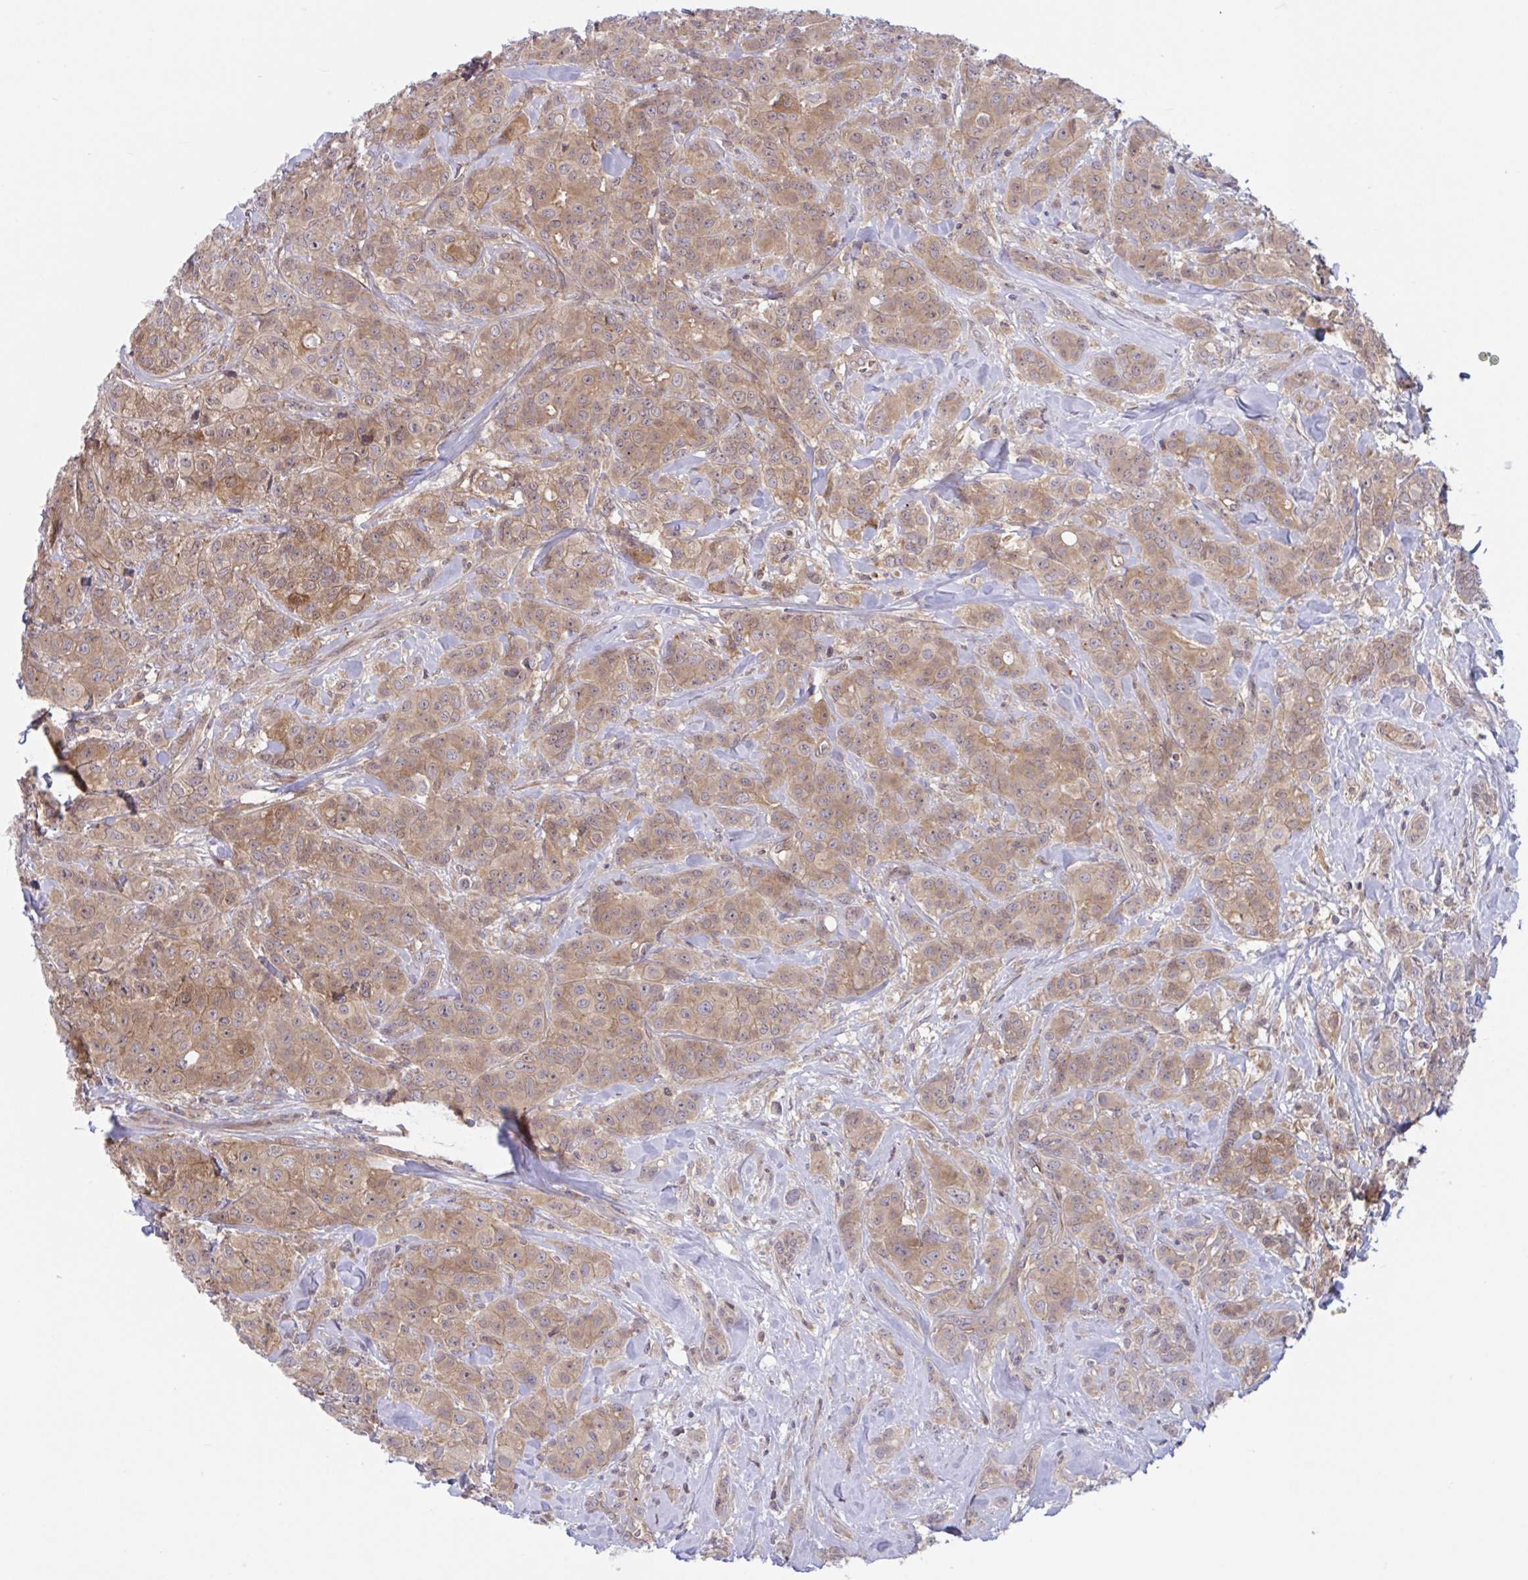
{"staining": {"intensity": "moderate", "quantity": "25%-75%", "location": "cytoplasmic/membranous"}, "tissue": "breast cancer", "cell_type": "Tumor cells", "image_type": "cancer", "snomed": [{"axis": "morphology", "description": "Normal tissue, NOS"}, {"axis": "morphology", "description": "Duct carcinoma"}, {"axis": "topography", "description": "Breast"}], "caption": "This is an image of IHC staining of breast cancer (infiltrating ductal carcinoma), which shows moderate expression in the cytoplasmic/membranous of tumor cells.", "gene": "LMNTD2", "patient": {"sex": "female", "age": 43}}